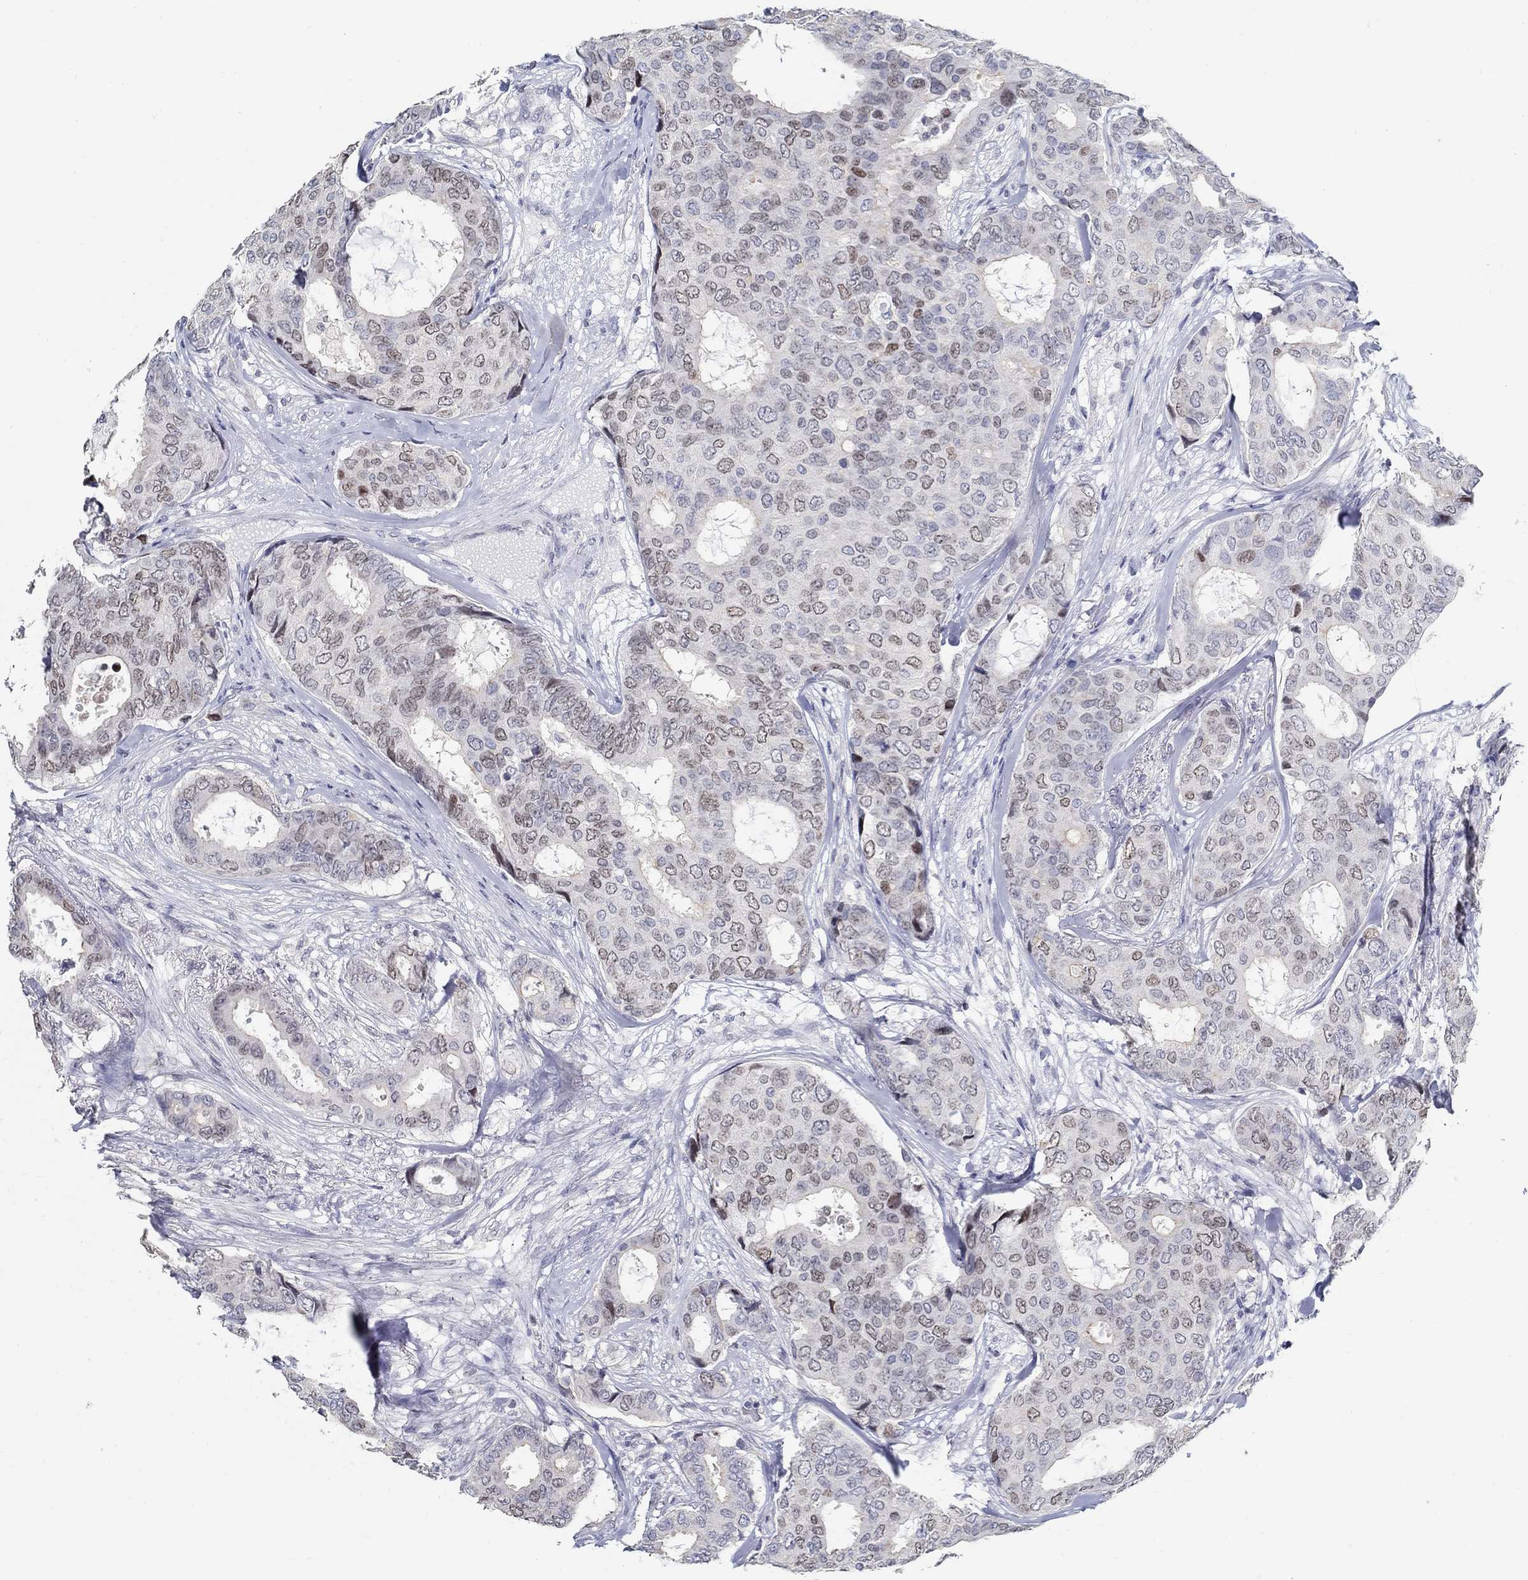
{"staining": {"intensity": "moderate", "quantity": "<25%", "location": "nuclear"}, "tissue": "breast cancer", "cell_type": "Tumor cells", "image_type": "cancer", "snomed": [{"axis": "morphology", "description": "Duct carcinoma"}, {"axis": "topography", "description": "Breast"}], "caption": "Protein expression analysis of human breast cancer (invasive ductal carcinoma) reveals moderate nuclear staining in about <25% of tumor cells. (DAB (3,3'-diaminobenzidine) IHC with brightfield microscopy, high magnification).", "gene": "USP29", "patient": {"sex": "female", "age": 75}}